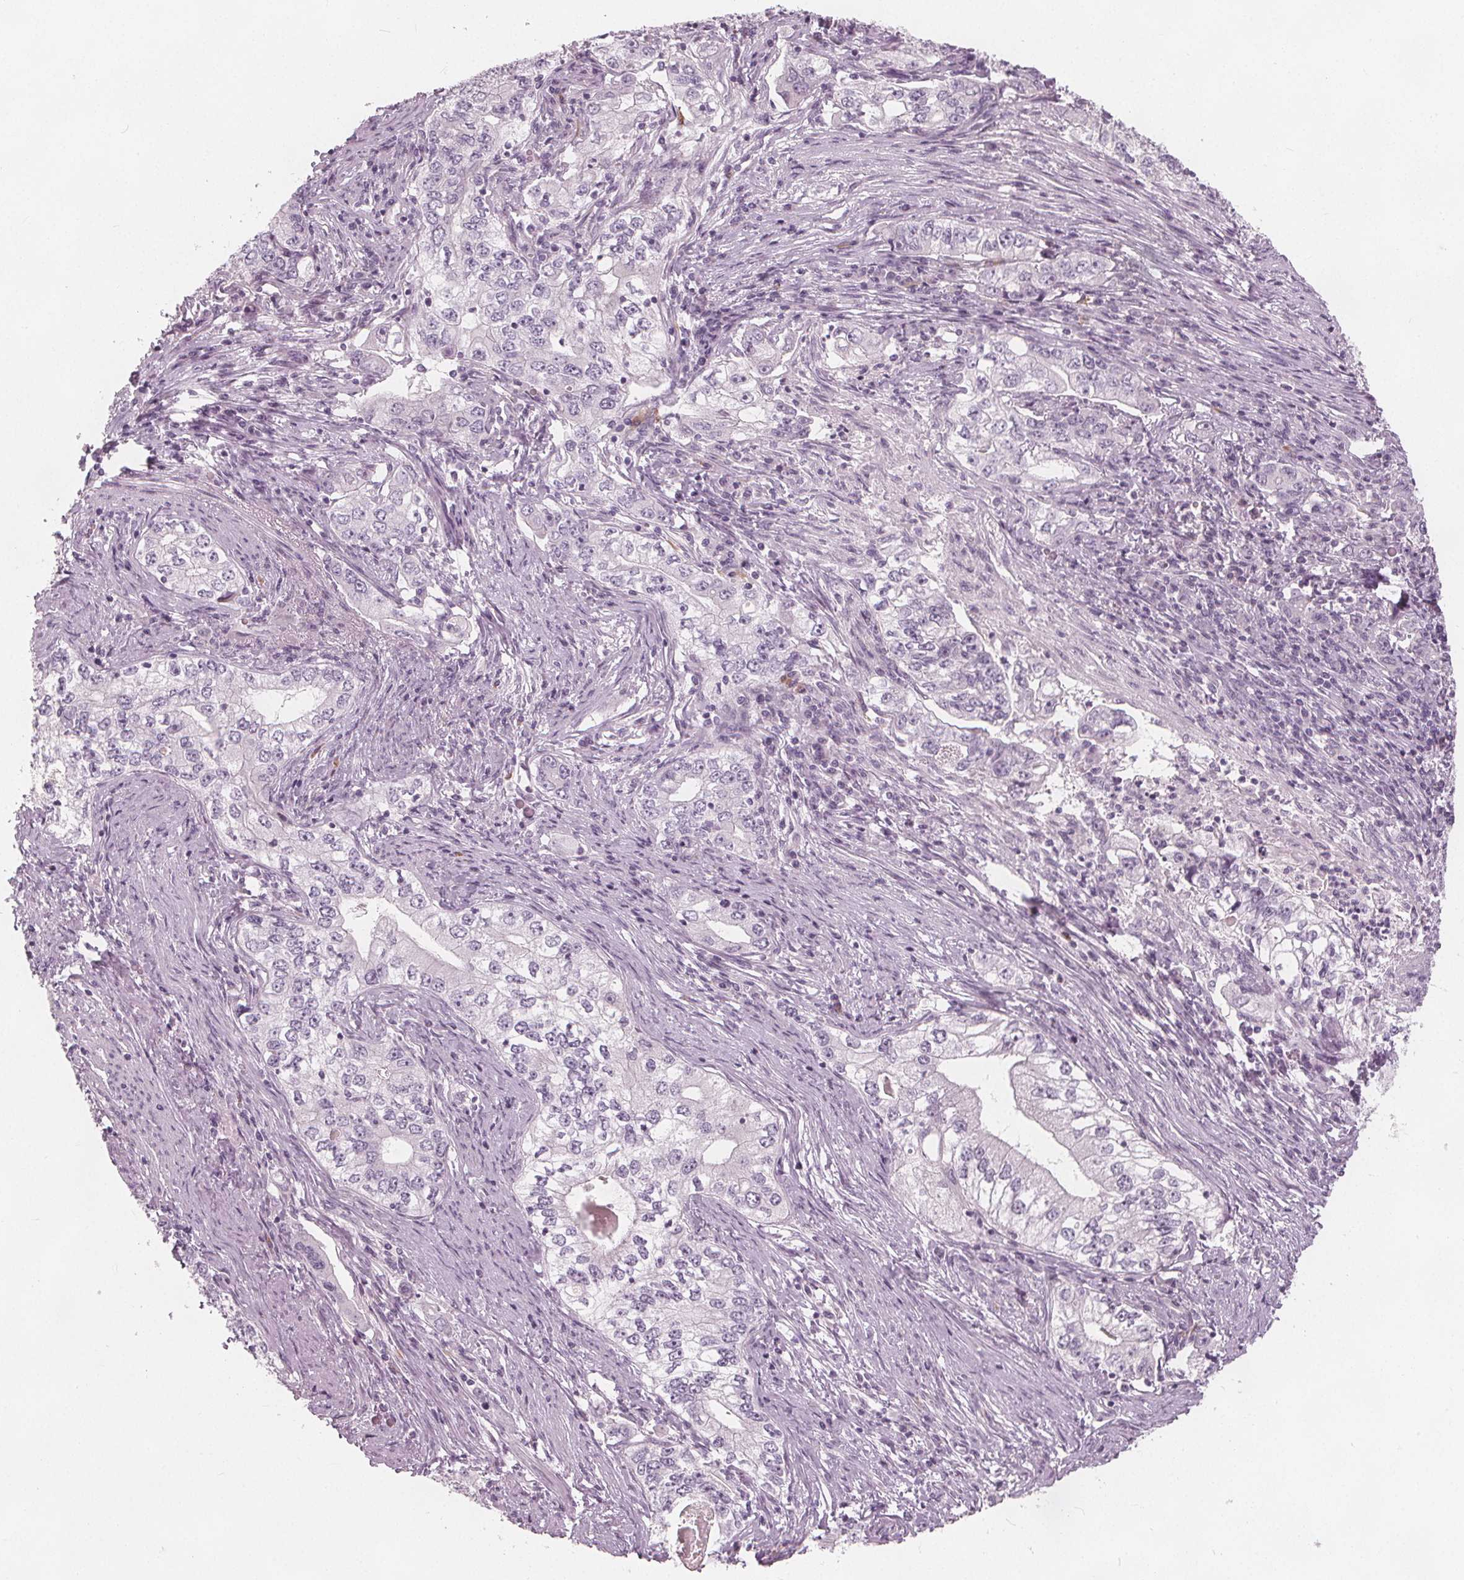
{"staining": {"intensity": "negative", "quantity": "none", "location": "none"}, "tissue": "stomach cancer", "cell_type": "Tumor cells", "image_type": "cancer", "snomed": [{"axis": "morphology", "description": "Adenocarcinoma, NOS"}, {"axis": "topography", "description": "Stomach, lower"}], "caption": "IHC image of stomach adenocarcinoma stained for a protein (brown), which demonstrates no staining in tumor cells.", "gene": "BRSK1", "patient": {"sex": "female", "age": 72}}